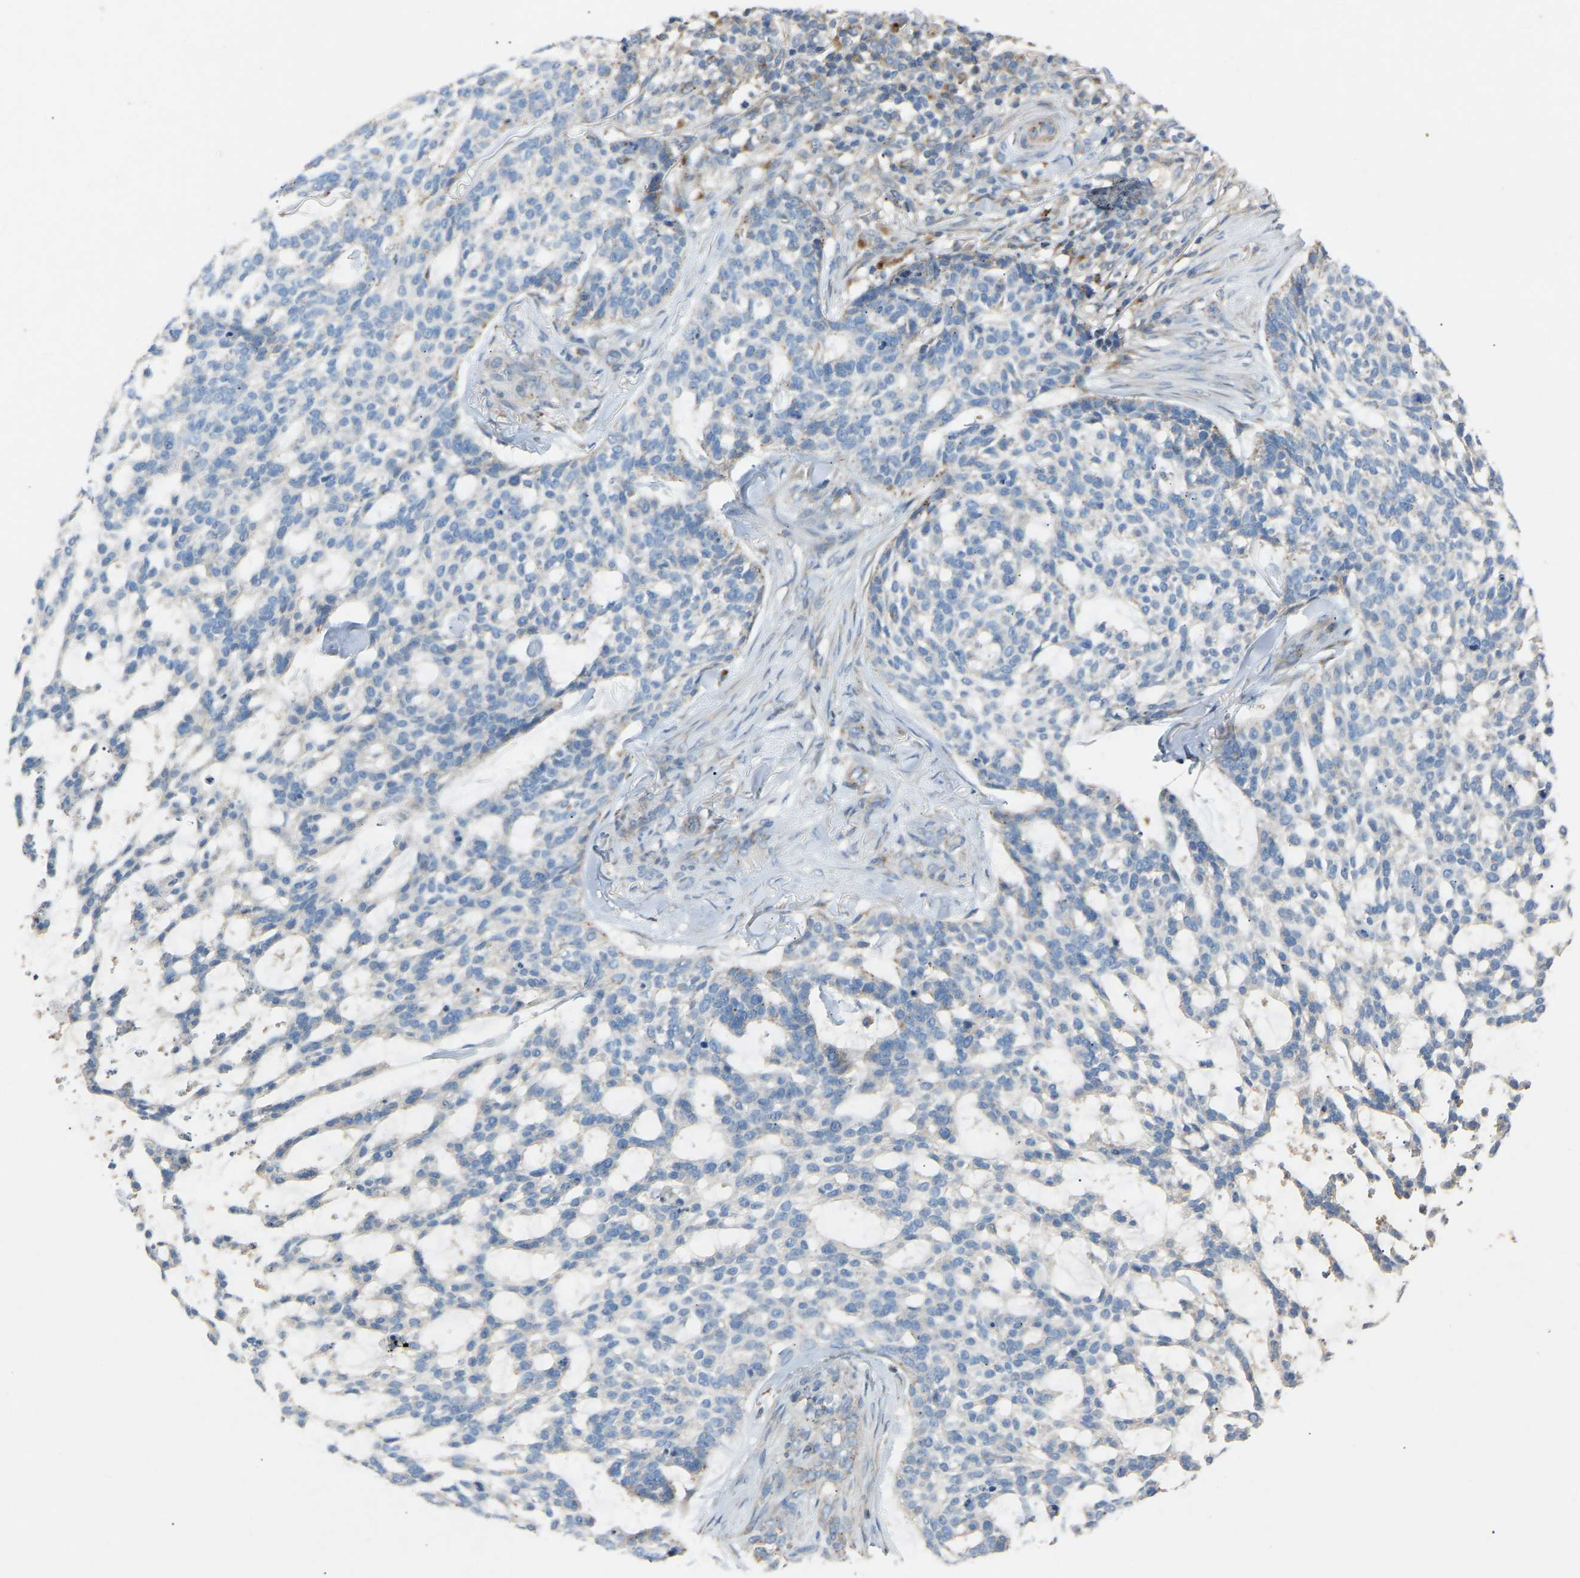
{"staining": {"intensity": "negative", "quantity": "none", "location": "none"}, "tissue": "skin cancer", "cell_type": "Tumor cells", "image_type": "cancer", "snomed": [{"axis": "morphology", "description": "Basal cell carcinoma"}, {"axis": "topography", "description": "Skin"}], "caption": "Immunohistochemistry image of neoplastic tissue: skin cancer stained with DAB (3,3'-diaminobenzidine) shows no significant protein expression in tumor cells.", "gene": "RGP1", "patient": {"sex": "female", "age": 64}}